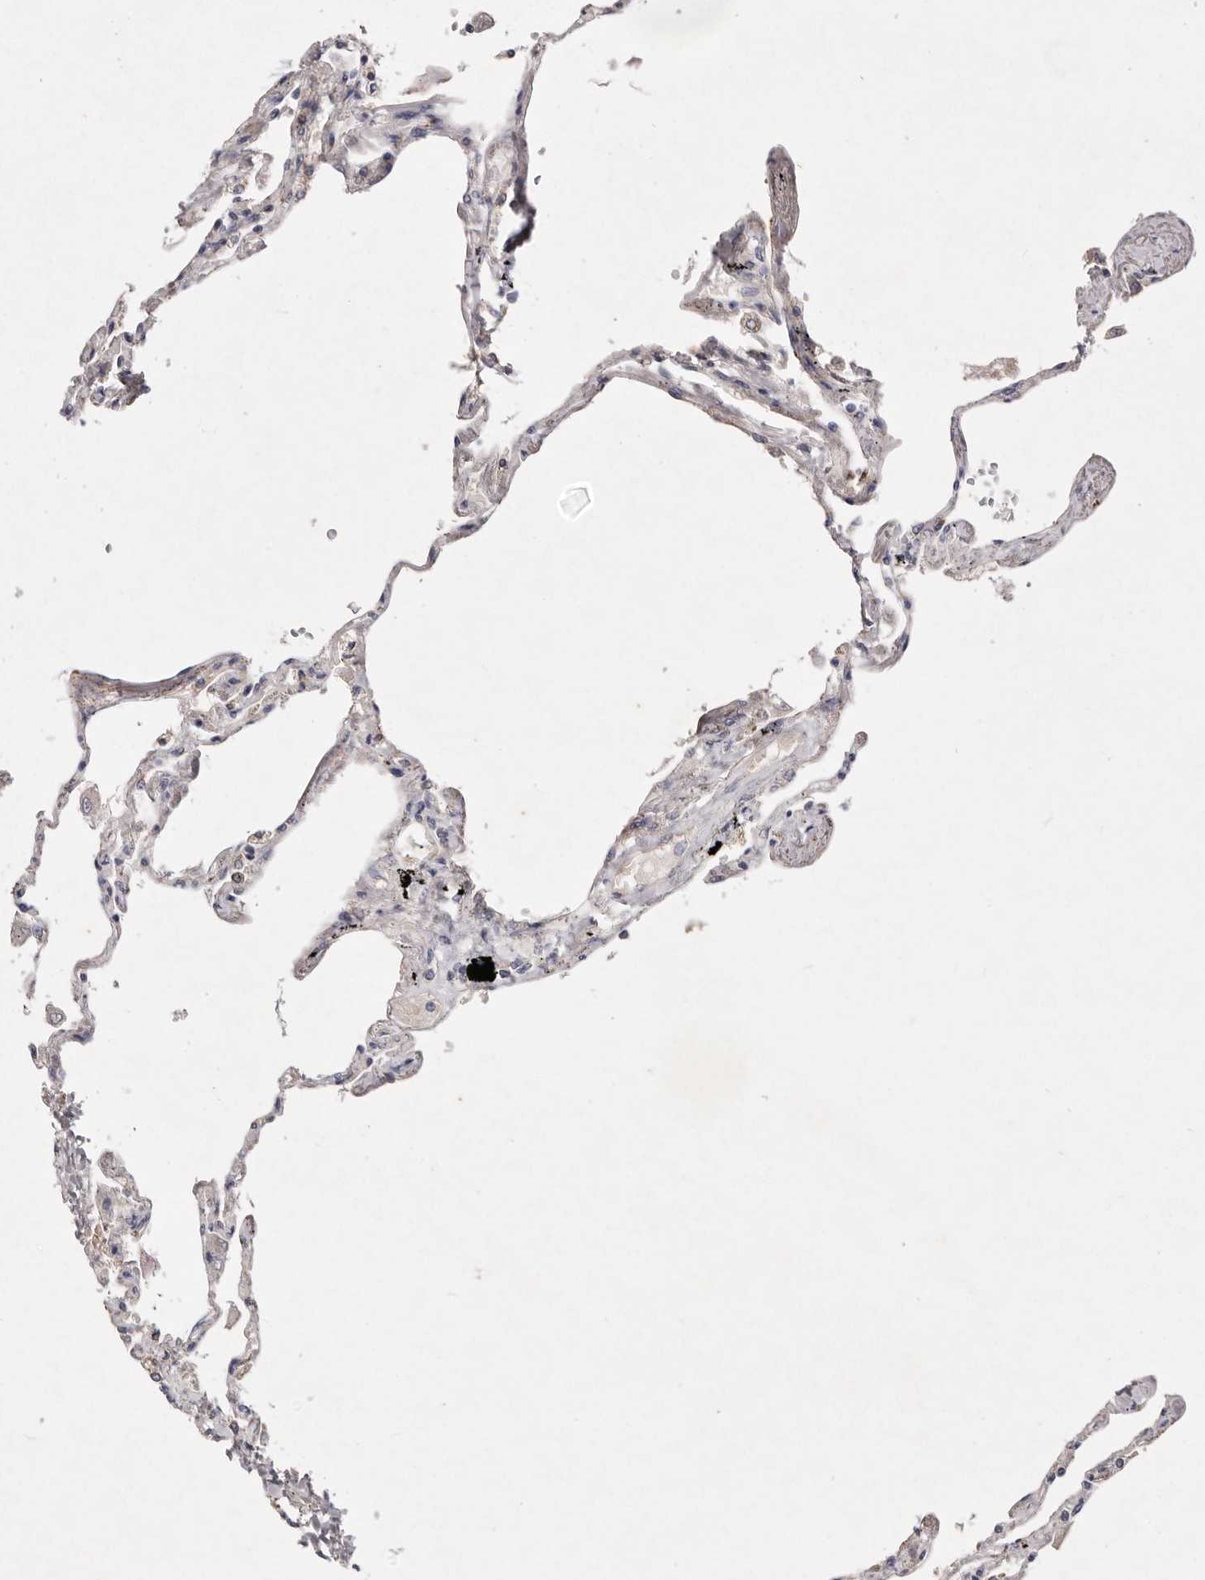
{"staining": {"intensity": "moderate", "quantity": "<25%", "location": "cytoplasmic/membranous"}, "tissue": "lung", "cell_type": "Alveolar cells", "image_type": "normal", "snomed": [{"axis": "morphology", "description": "Normal tissue, NOS"}, {"axis": "topography", "description": "Lung"}], "caption": "Alveolar cells demonstrate low levels of moderate cytoplasmic/membranous expression in approximately <25% of cells in benign human lung.", "gene": "USP24", "patient": {"sex": "female", "age": 67}}